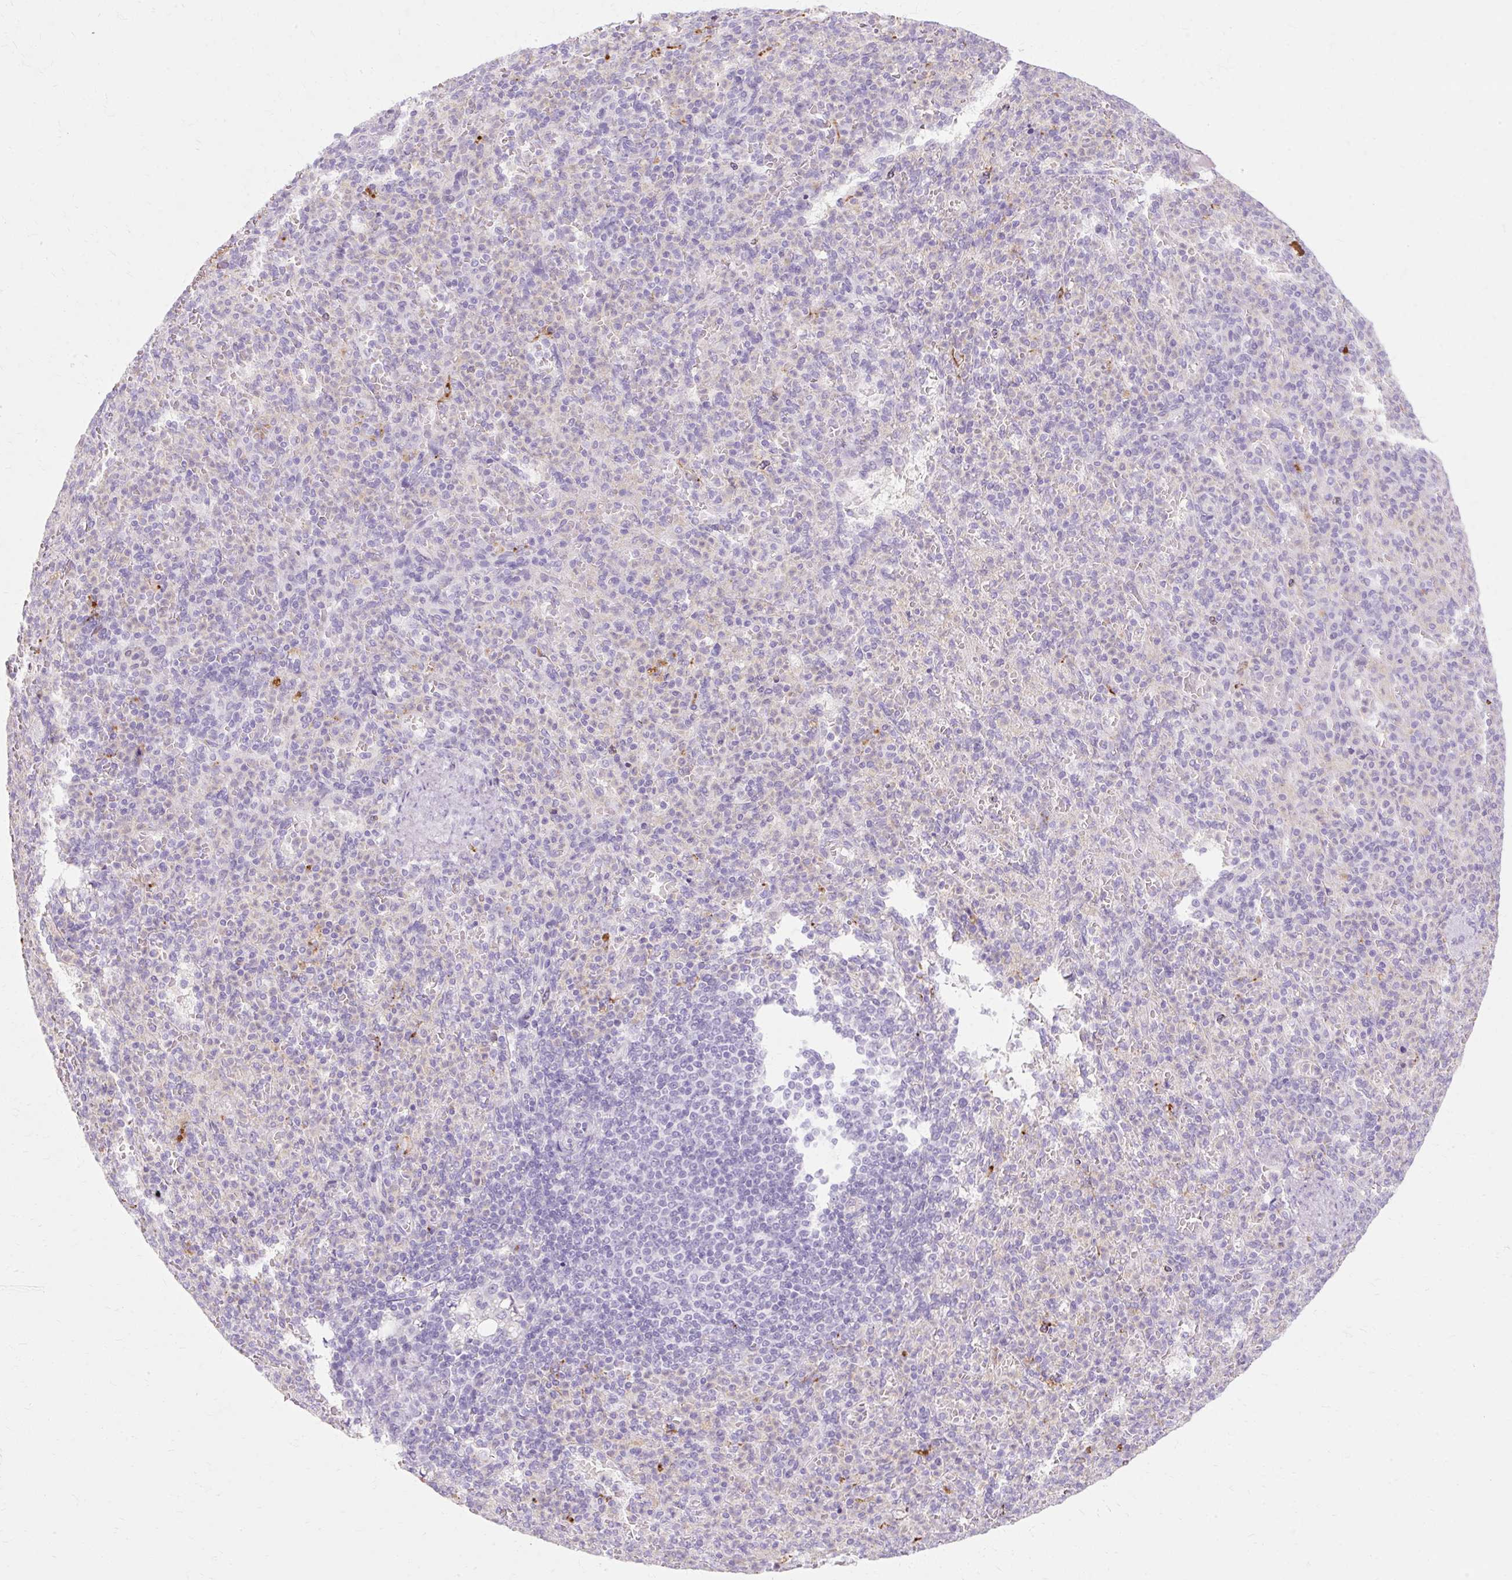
{"staining": {"intensity": "negative", "quantity": "none", "location": "none"}, "tissue": "spleen", "cell_type": "Cells in red pulp", "image_type": "normal", "snomed": [{"axis": "morphology", "description": "Normal tissue, NOS"}, {"axis": "topography", "description": "Spleen"}], "caption": "IHC photomicrograph of benign spleen: human spleen stained with DAB exhibits no significant protein positivity in cells in red pulp. The staining was performed using DAB to visualize the protein expression in brown, while the nuclei were stained in blue with hematoxylin (Magnification: 20x).", "gene": "HSD11B1", "patient": {"sex": "female", "age": 74}}